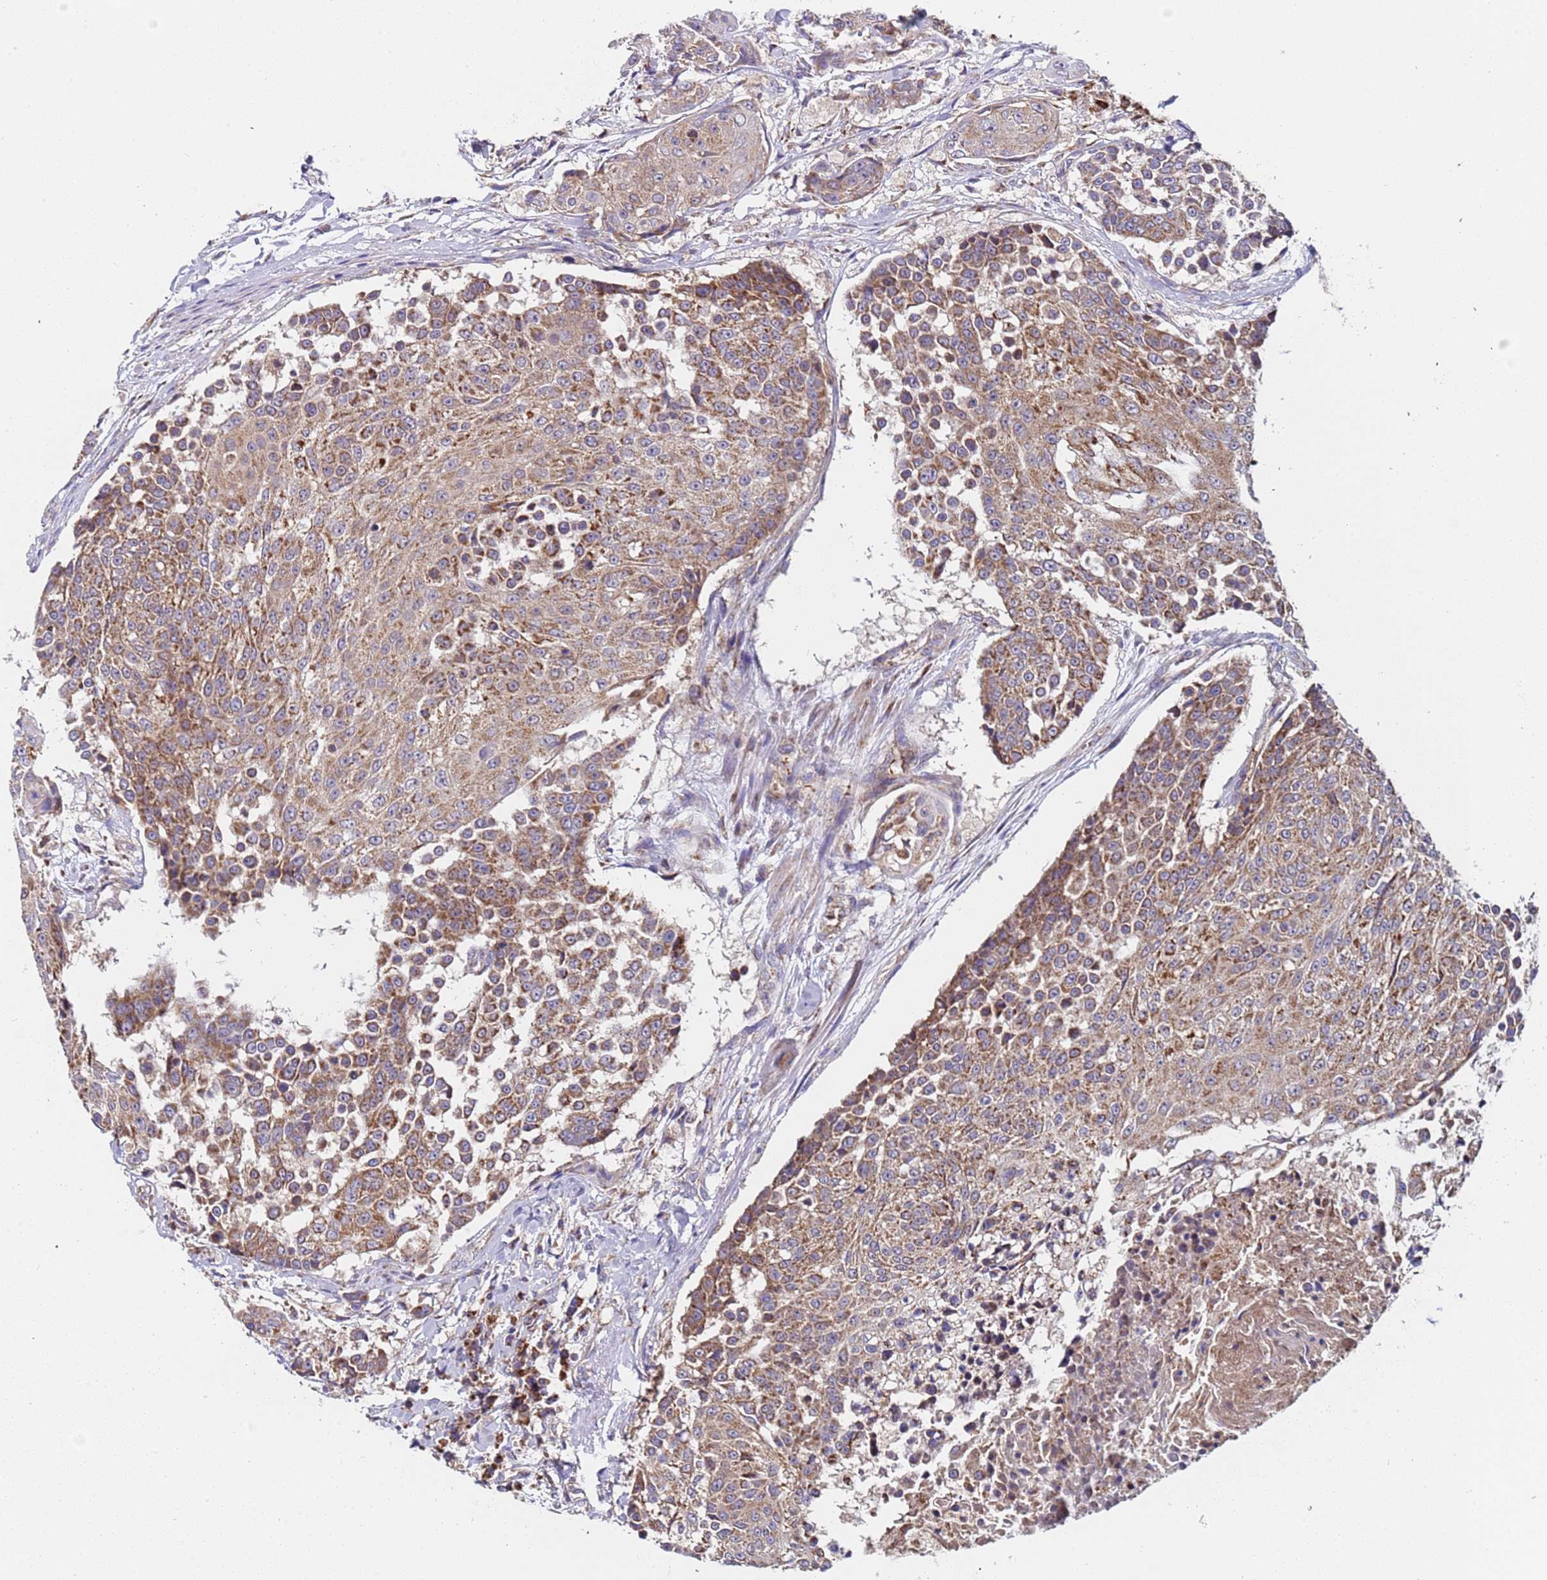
{"staining": {"intensity": "moderate", "quantity": ">75%", "location": "cytoplasmic/membranous"}, "tissue": "urothelial cancer", "cell_type": "Tumor cells", "image_type": "cancer", "snomed": [{"axis": "morphology", "description": "Urothelial carcinoma, High grade"}, {"axis": "topography", "description": "Urinary bladder"}], "caption": "The micrograph reveals staining of urothelial cancer, revealing moderate cytoplasmic/membranous protein staining (brown color) within tumor cells.", "gene": "TMEM126A", "patient": {"sex": "female", "age": 63}}